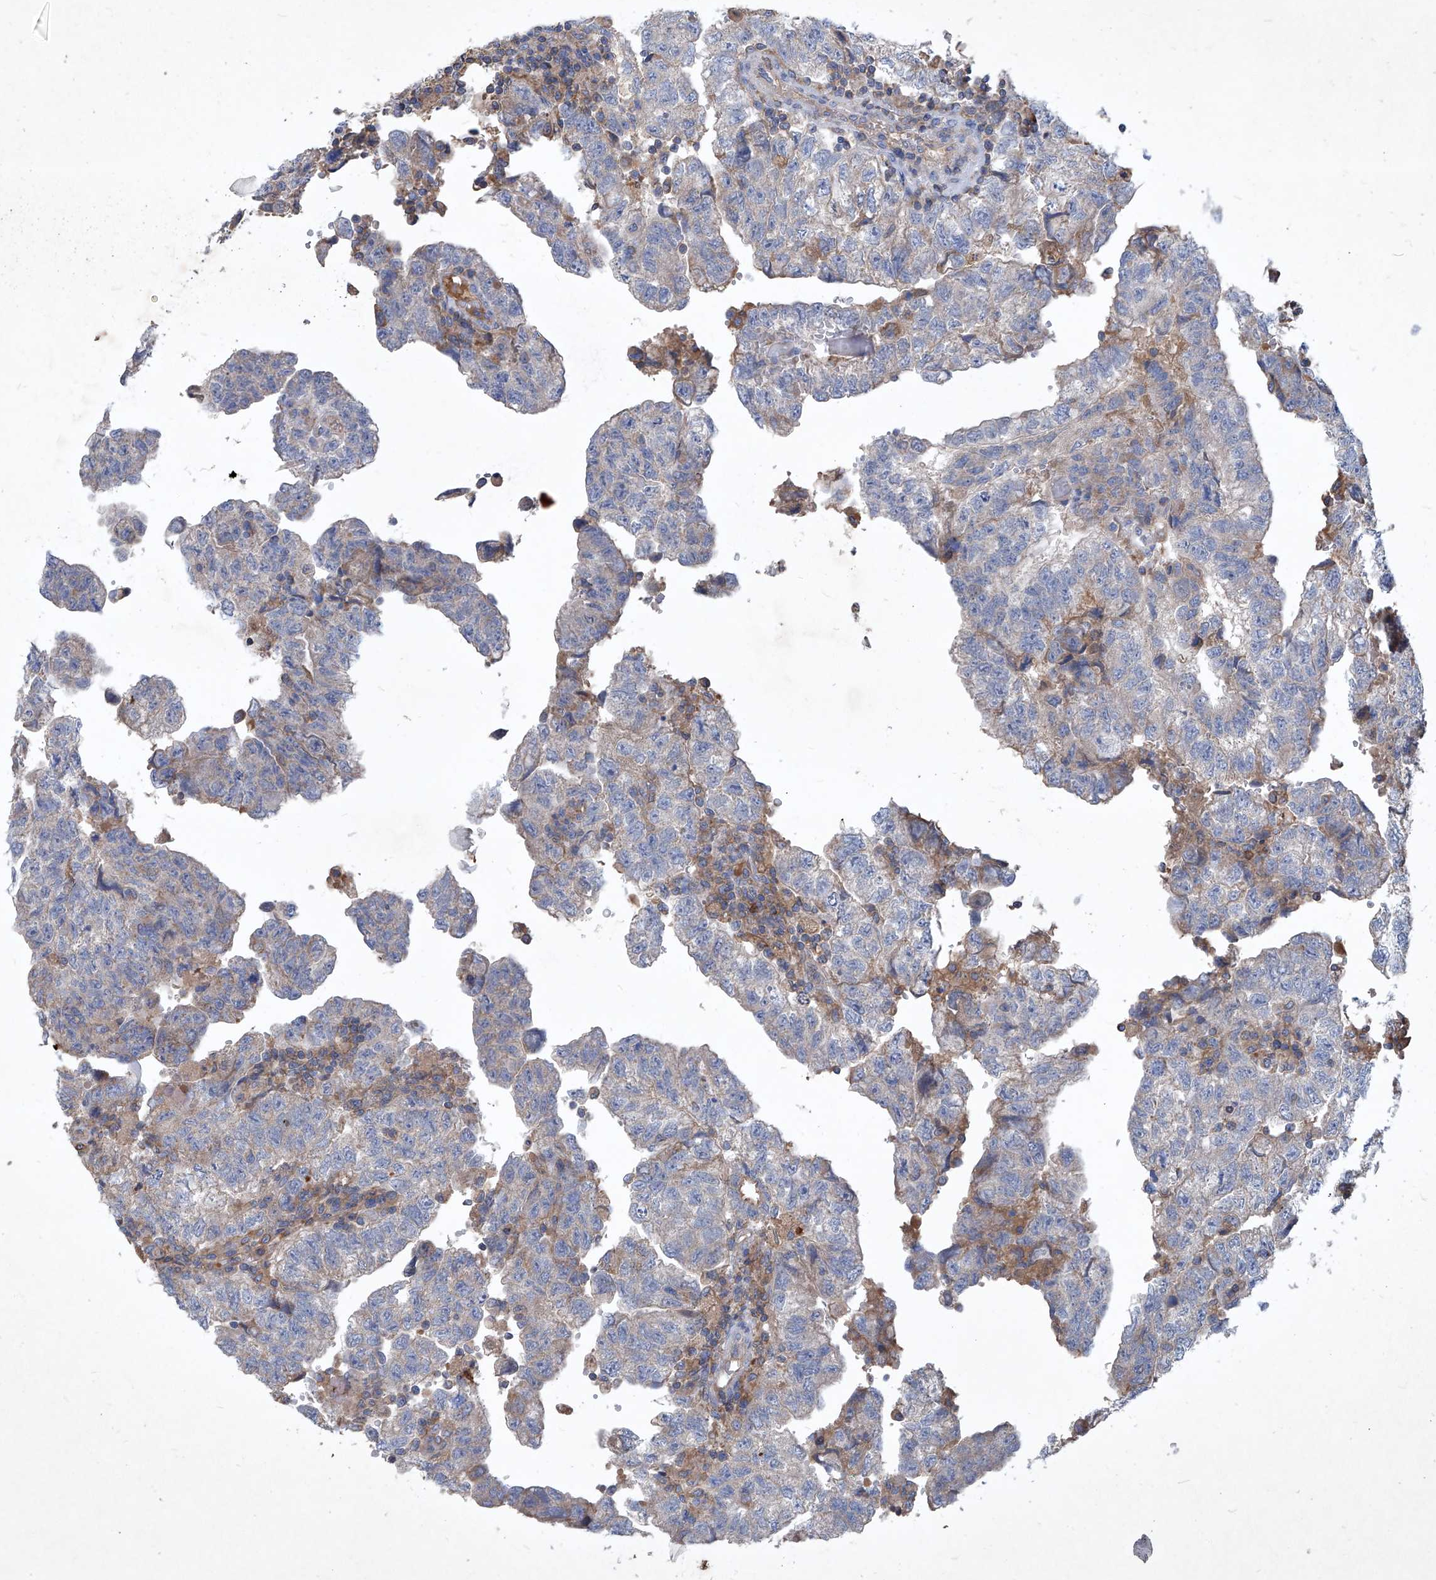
{"staining": {"intensity": "negative", "quantity": "none", "location": "none"}, "tissue": "testis cancer", "cell_type": "Tumor cells", "image_type": "cancer", "snomed": [{"axis": "morphology", "description": "Carcinoma, Embryonal, NOS"}, {"axis": "topography", "description": "Testis"}], "caption": "High magnification brightfield microscopy of testis cancer stained with DAB (3,3'-diaminobenzidine) (brown) and counterstained with hematoxylin (blue): tumor cells show no significant expression.", "gene": "EPHA8", "patient": {"sex": "male", "age": 36}}